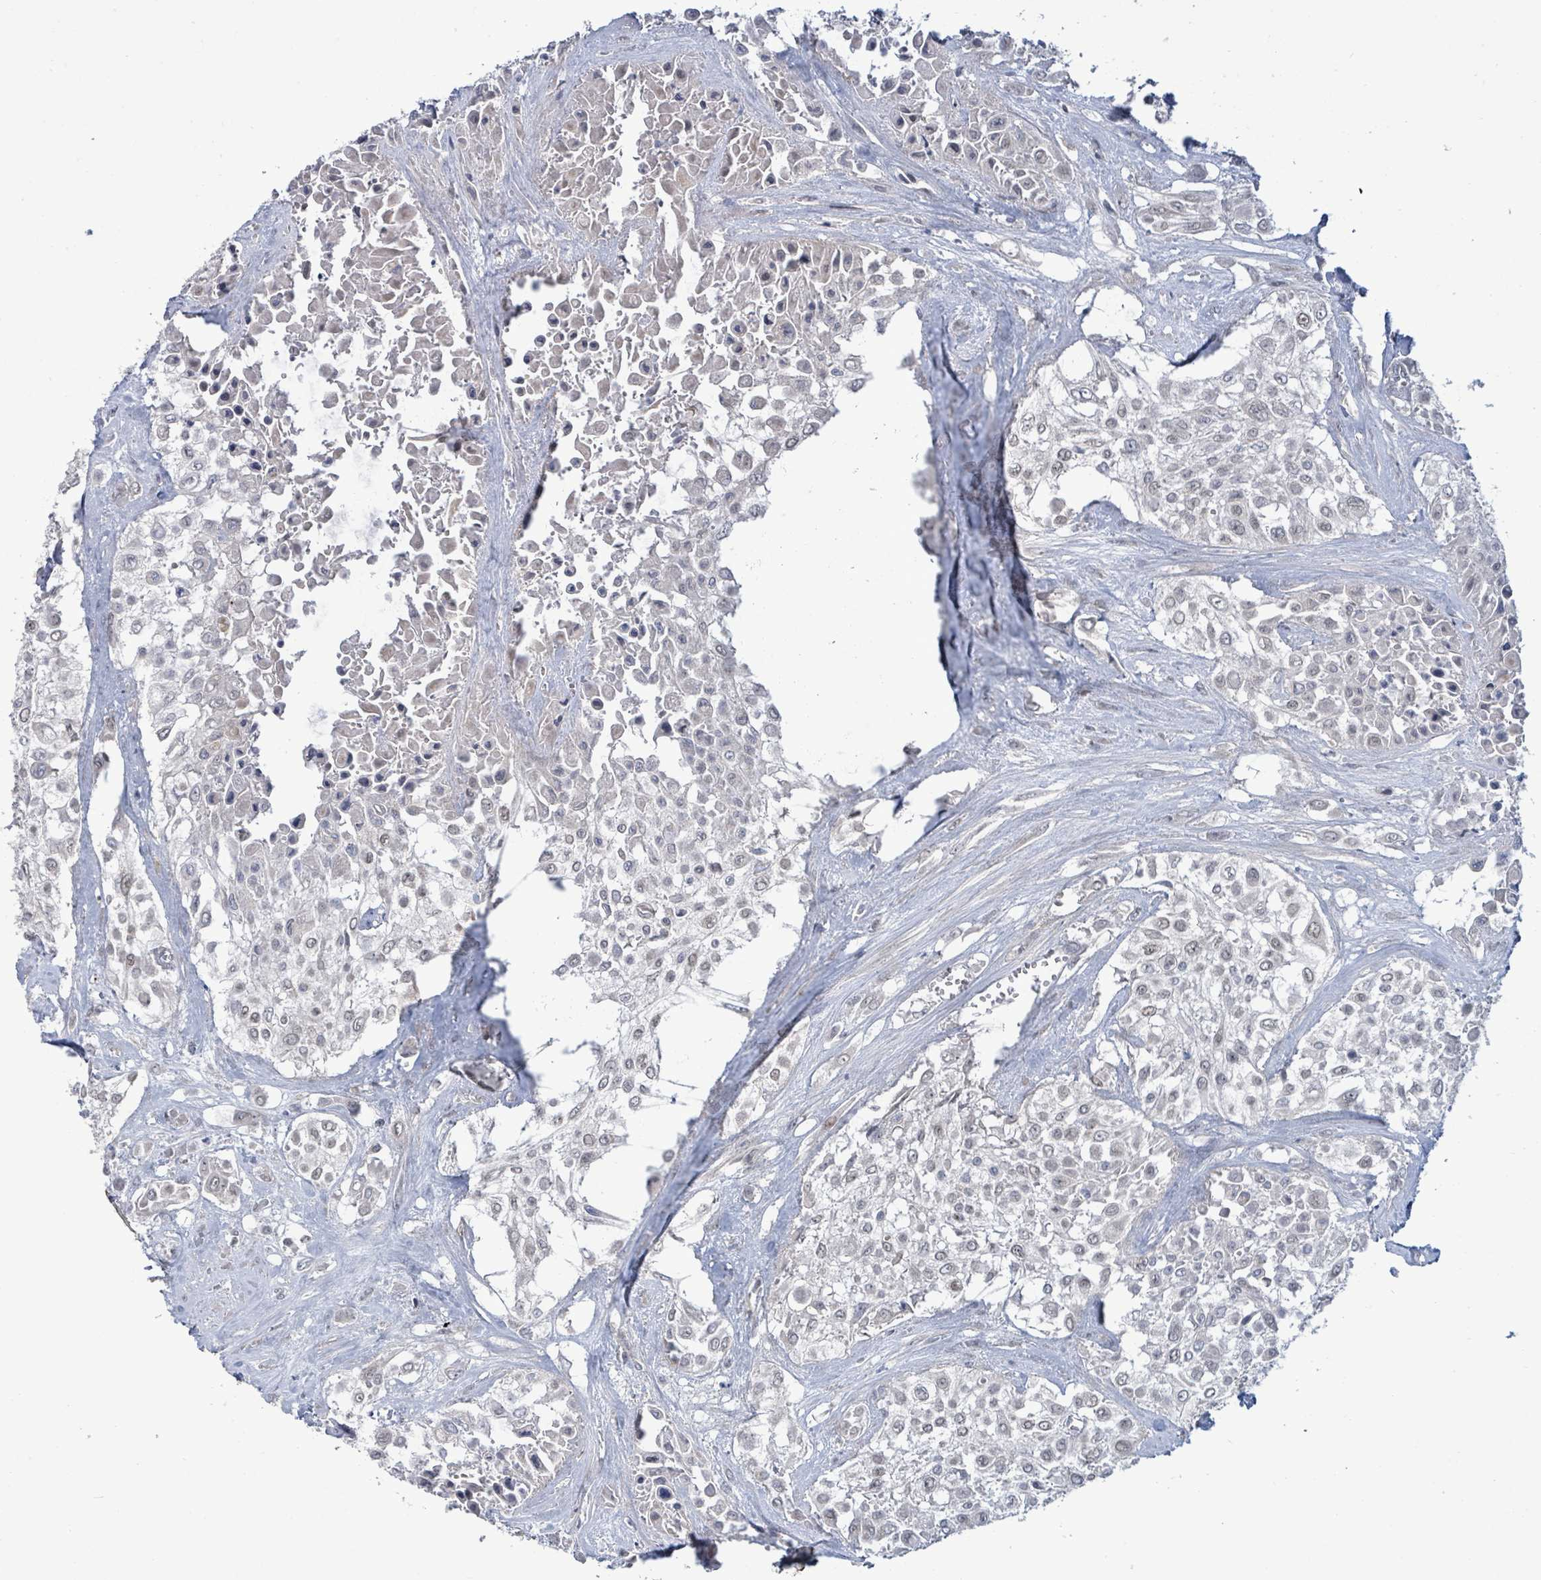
{"staining": {"intensity": "weak", "quantity": "25%-75%", "location": "nuclear"}, "tissue": "urothelial cancer", "cell_type": "Tumor cells", "image_type": "cancer", "snomed": [{"axis": "morphology", "description": "Urothelial carcinoma, High grade"}, {"axis": "topography", "description": "Urinary bladder"}], "caption": "Urothelial carcinoma (high-grade) stained with a brown dye shows weak nuclear positive positivity in approximately 25%-75% of tumor cells.", "gene": "ZFPM1", "patient": {"sex": "male", "age": 67}}